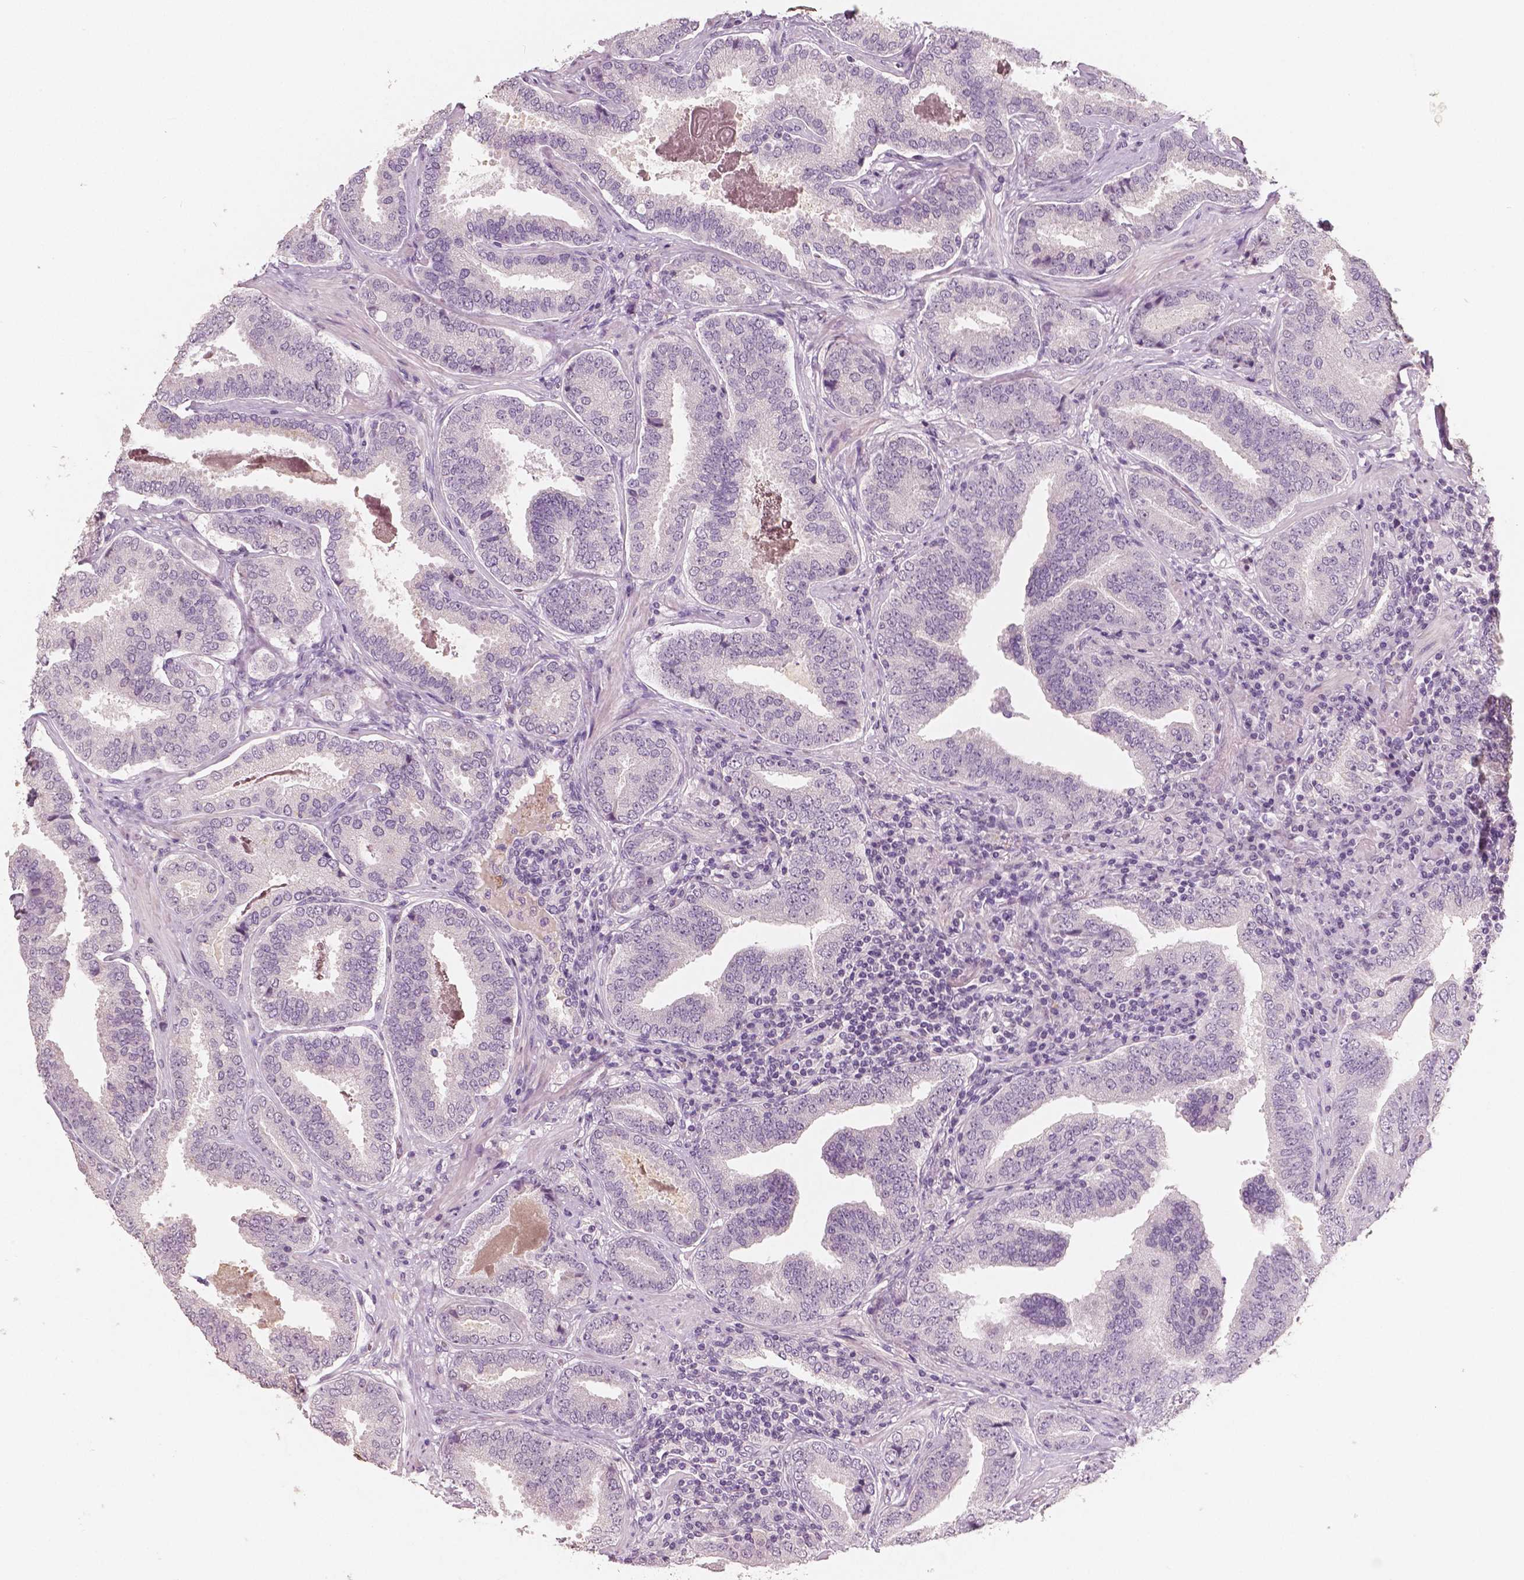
{"staining": {"intensity": "negative", "quantity": "none", "location": "none"}, "tissue": "prostate cancer", "cell_type": "Tumor cells", "image_type": "cancer", "snomed": [{"axis": "morphology", "description": "Adenocarcinoma, NOS"}, {"axis": "topography", "description": "Prostate"}], "caption": "Immunohistochemistry (IHC) of human prostate cancer exhibits no expression in tumor cells. (DAB immunohistochemistry (IHC) visualized using brightfield microscopy, high magnification).", "gene": "RNASE7", "patient": {"sex": "male", "age": 64}}